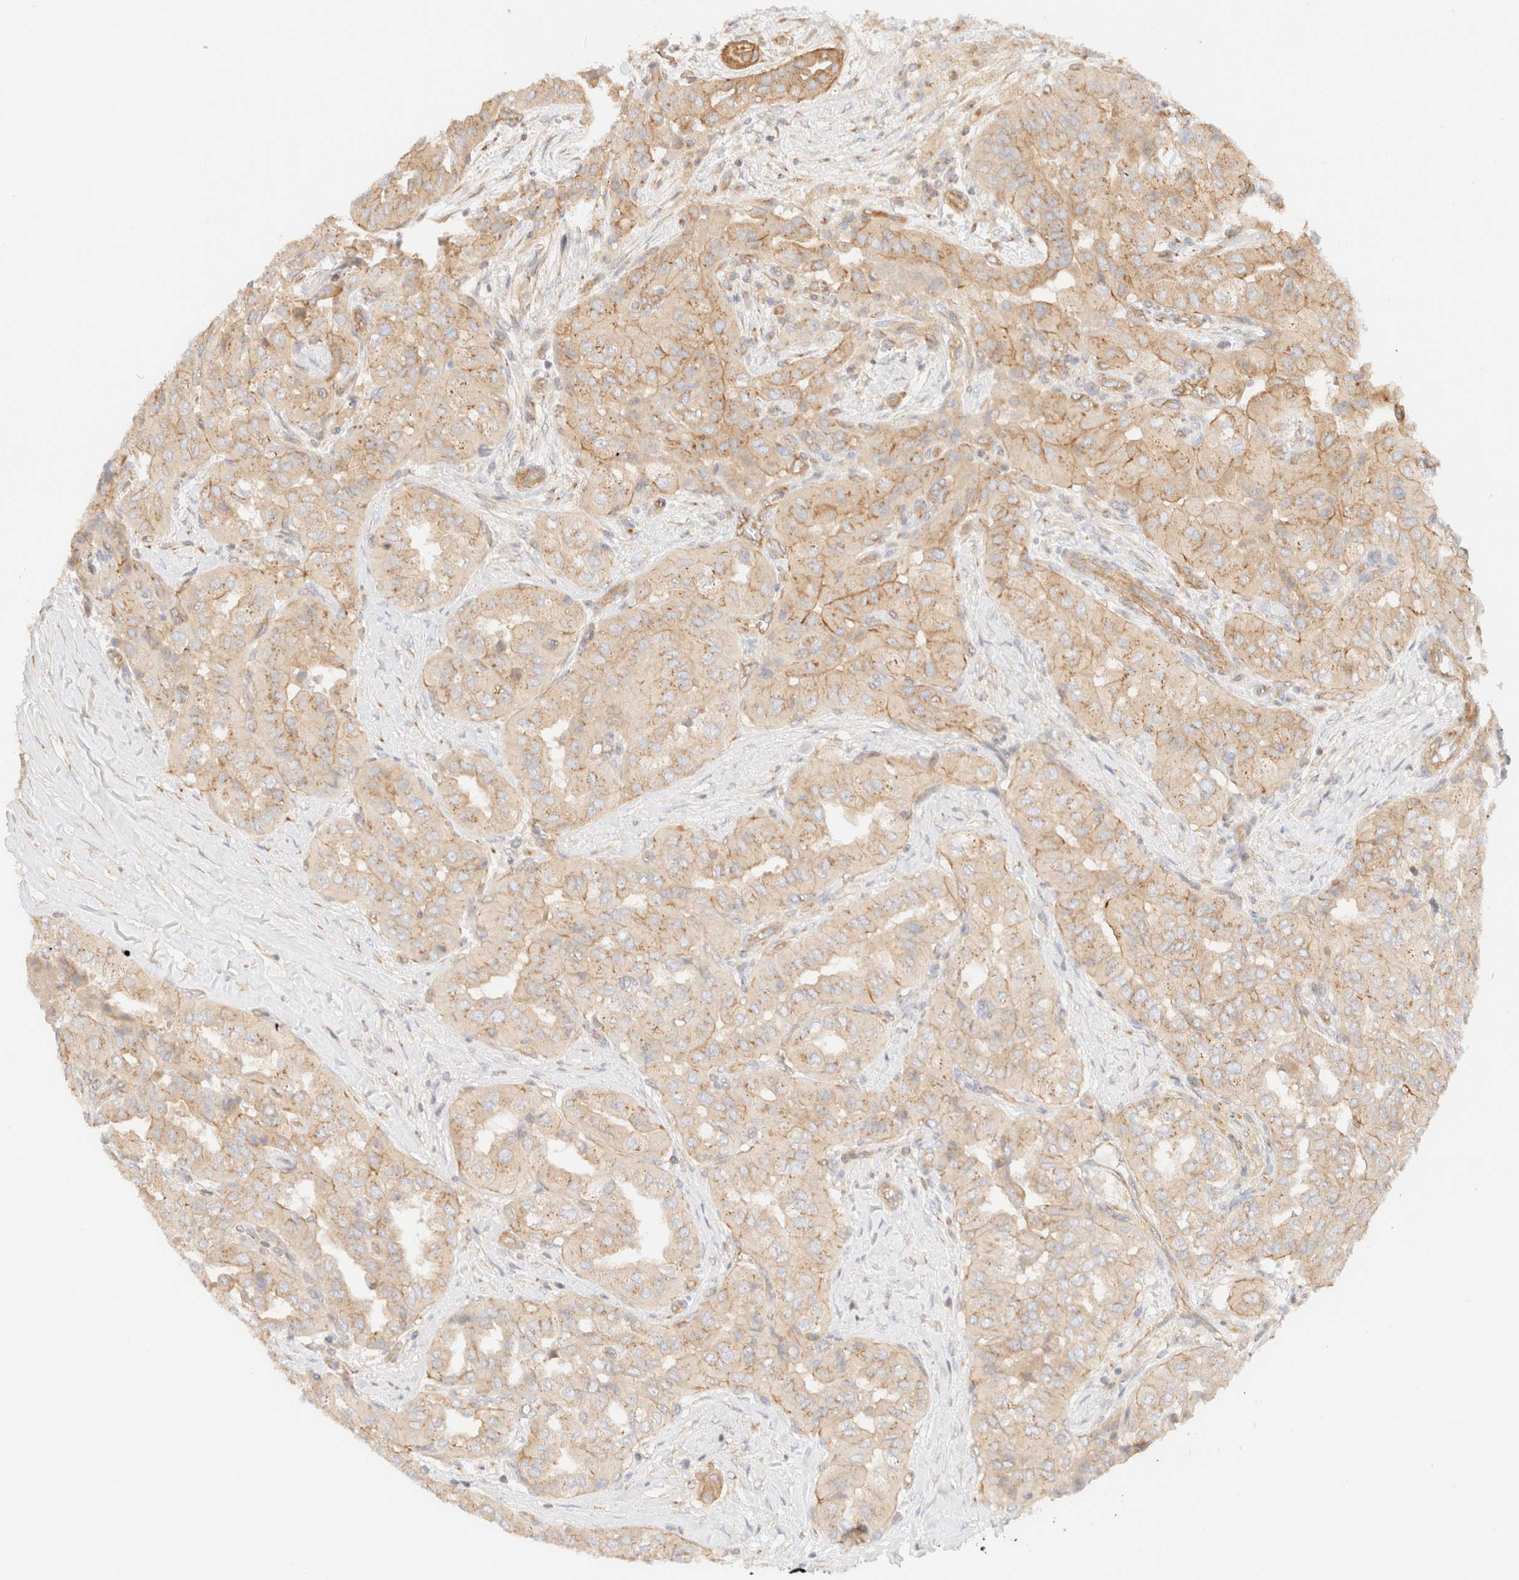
{"staining": {"intensity": "weak", "quantity": "25%-75%", "location": "cytoplasmic/membranous"}, "tissue": "thyroid cancer", "cell_type": "Tumor cells", "image_type": "cancer", "snomed": [{"axis": "morphology", "description": "Papillary adenocarcinoma, NOS"}, {"axis": "topography", "description": "Thyroid gland"}], "caption": "This image exhibits thyroid cancer stained with IHC to label a protein in brown. The cytoplasmic/membranous of tumor cells show weak positivity for the protein. Nuclei are counter-stained blue.", "gene": "MYO10", "patient": {"sex": "female", "age": 59}}